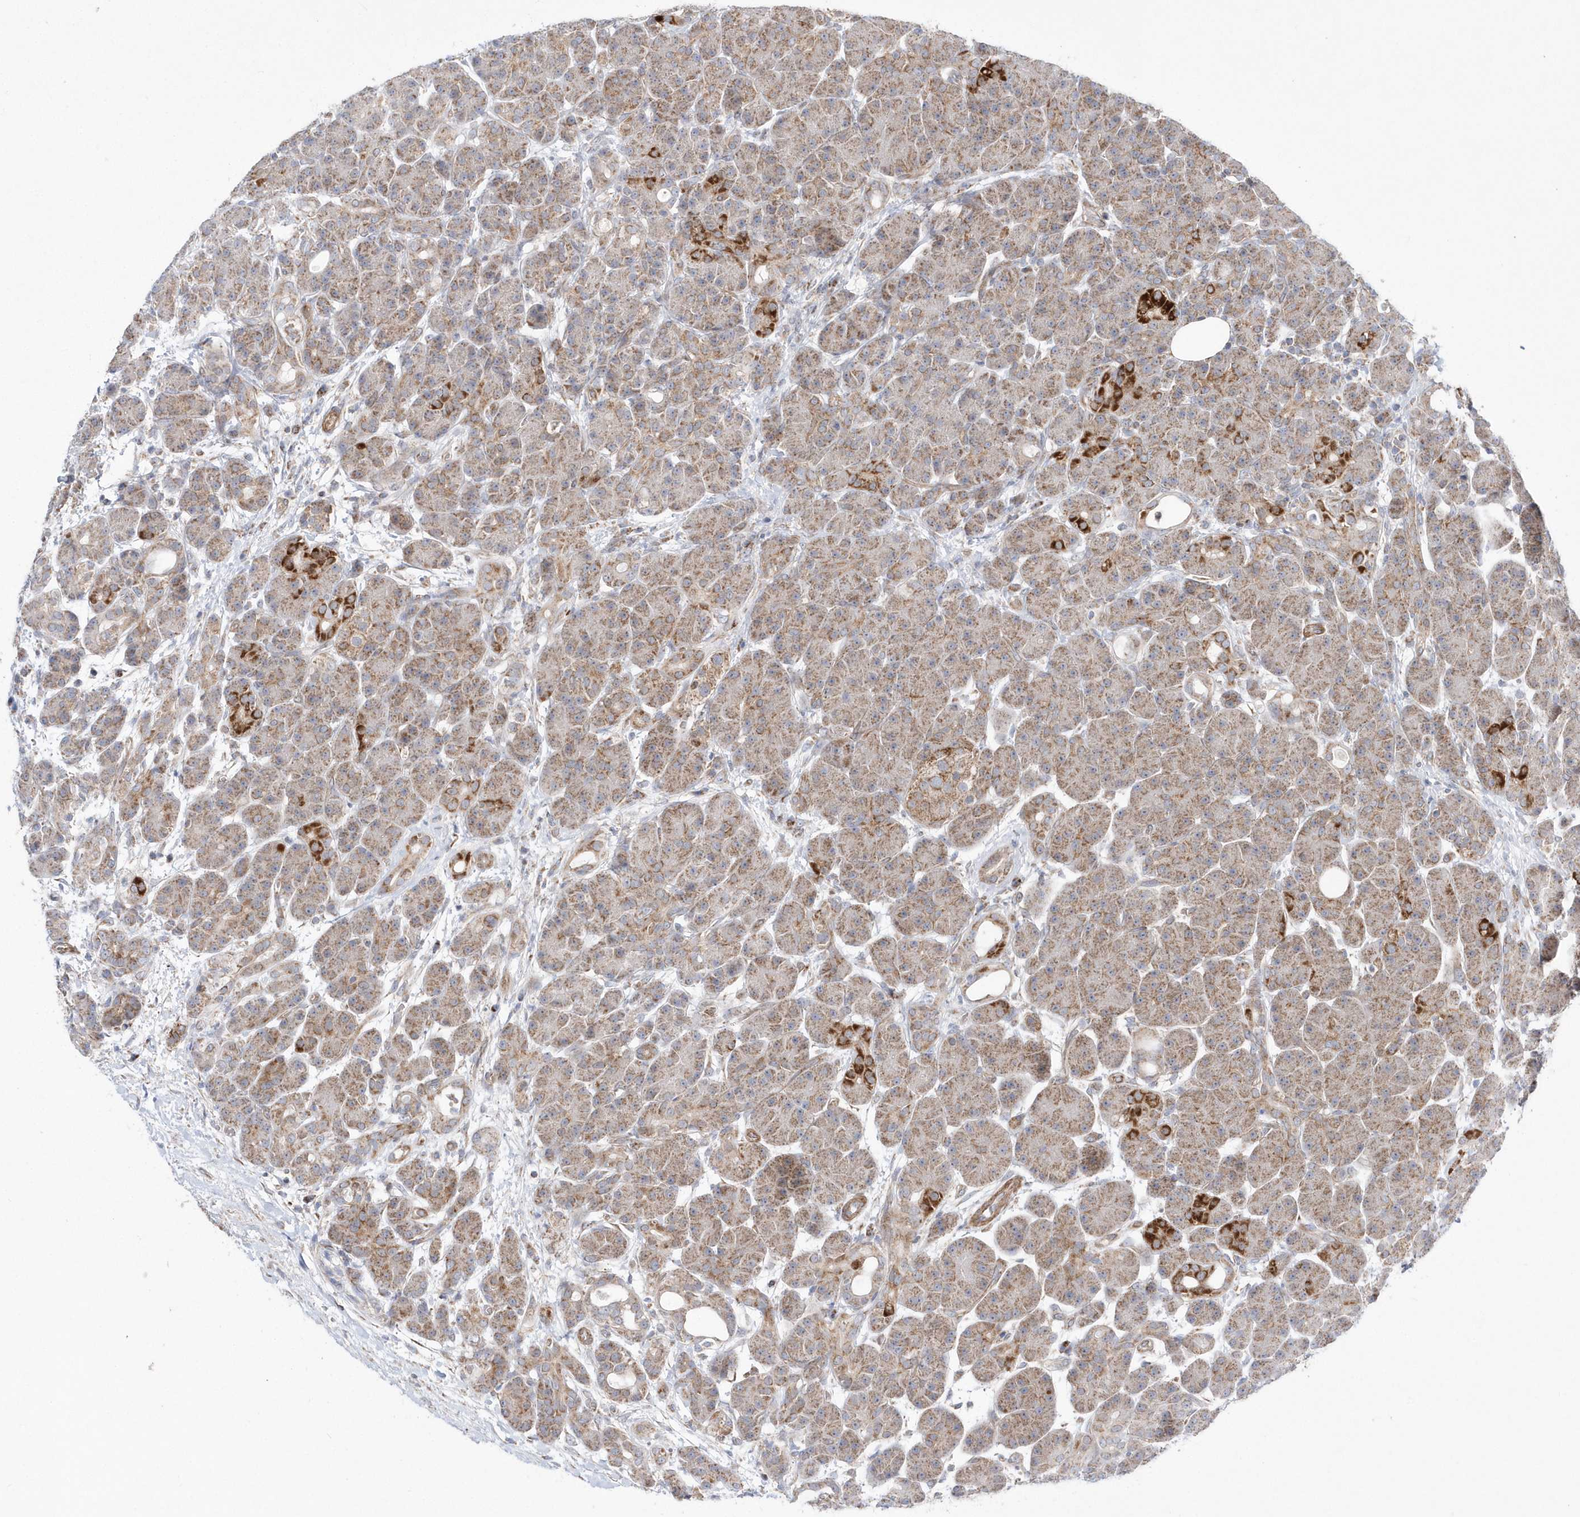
{"staining": {"intensity": "moderate", "quantity": ">75%", "location": "cytoplasmic/membranous"}, "tissue": "pancreas", "cell_type": "Exocrine glandular cells", "image_type": "normal", "snomed": [{"axis": "morphology", "description": "Normal tissue, NOS"}, {"axis": "topography", "description": "Pancreas"}], "caption": "The image displays a brown stain indicating the presence of a protein in the cytoplasmic/membranous of exocrine glandular cells in pancreas. Nuclei are stained in blue.", "gene": "OPA1", "patient": {"sex": "male", "age": 63}}